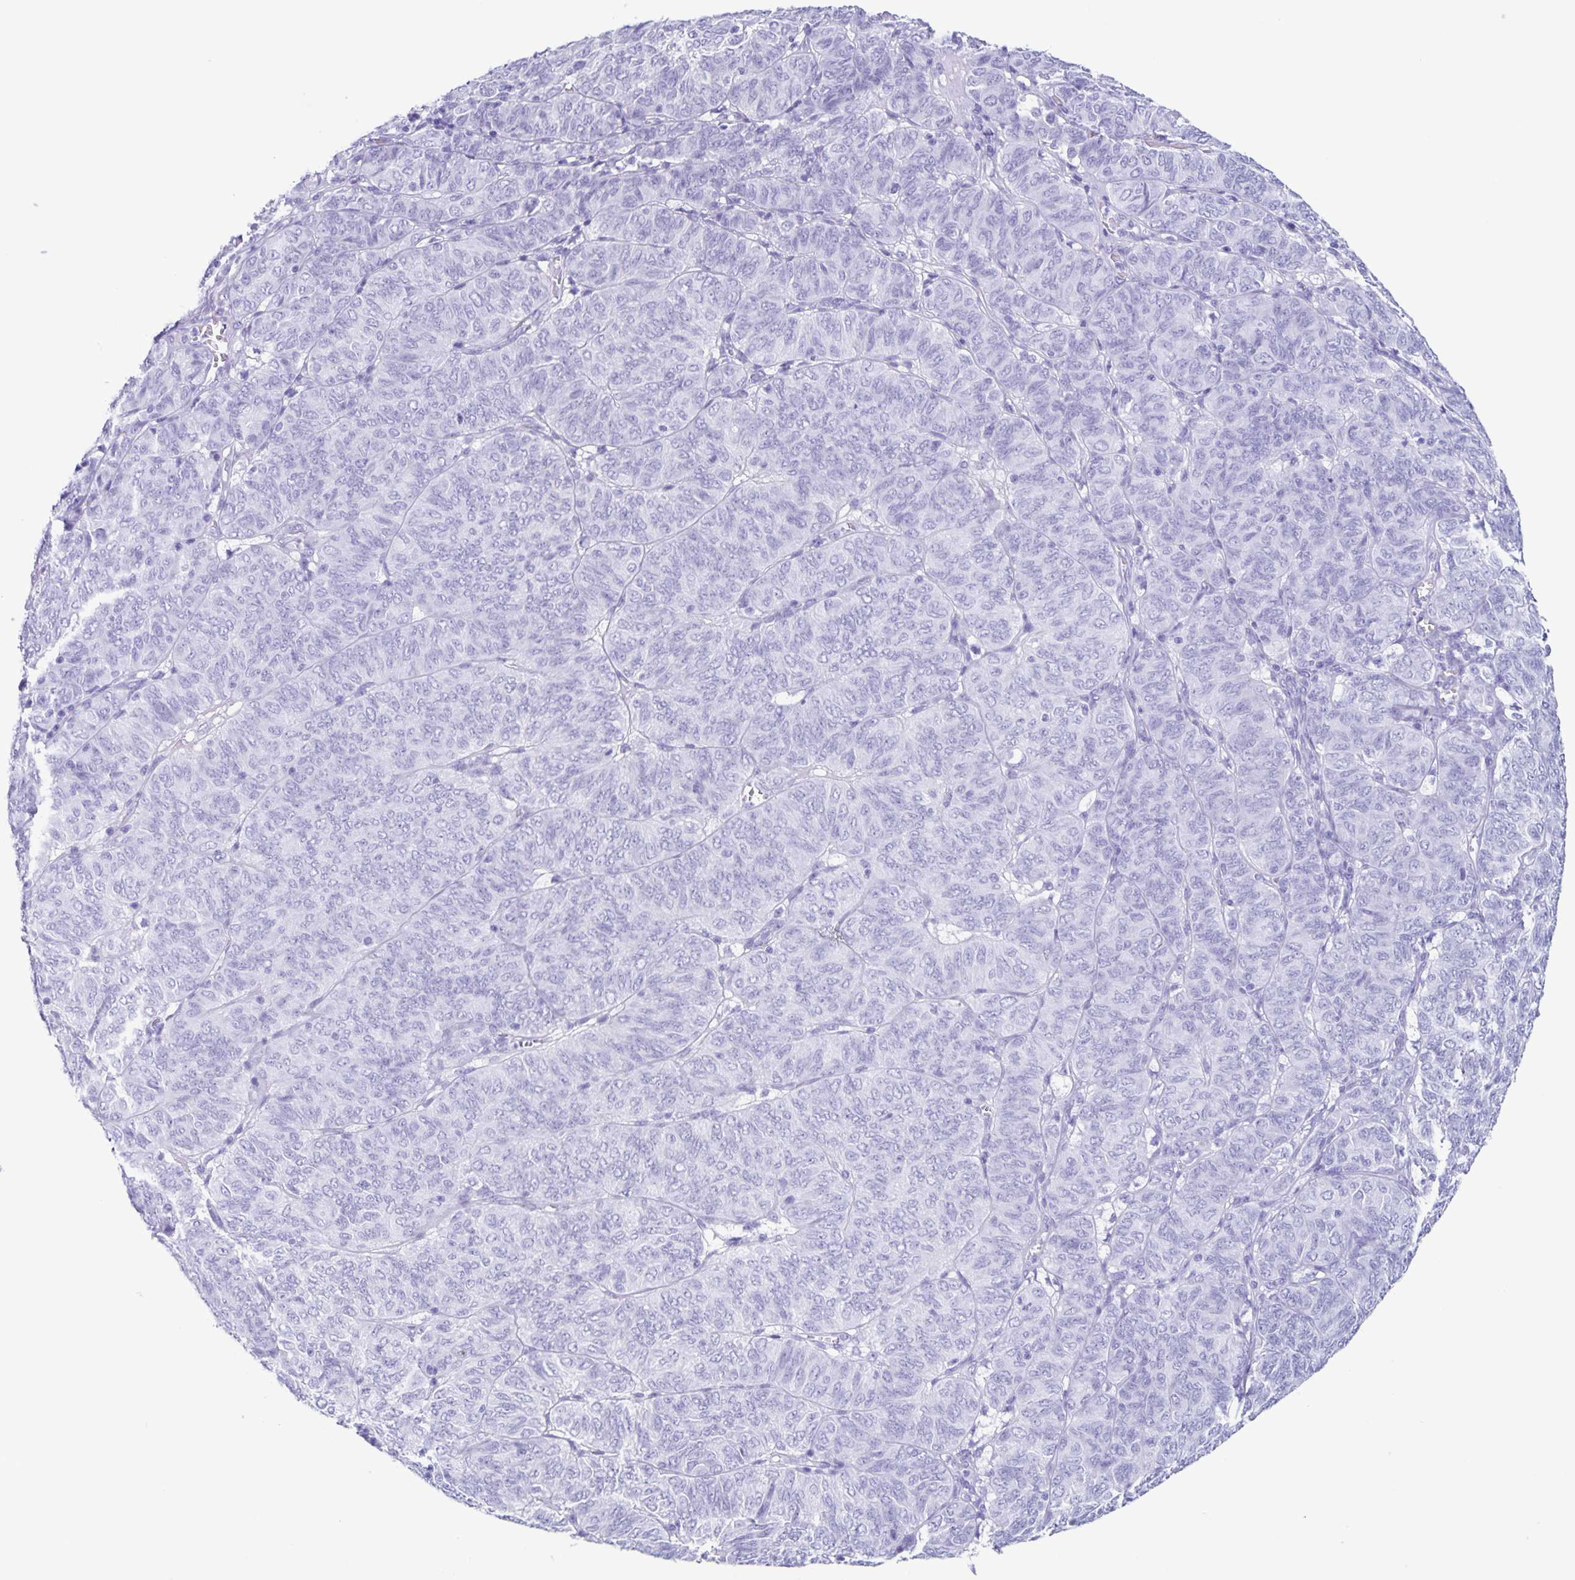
{"staining": {"intensity": "negative", "quantity": "none", "location": "none"}, "tissue": "ovarian cancer", "cell_type": "Tumor cells", "image_type": "cancer", "snomed": [{"axis": "morphology", "description": "Carcinoma, endometroid"}, {"axis": "topography", "description": "Ovary"}], "caption": "A high-resolution micrograph shows immunohistochemistry staining of ovarian cancer (endometroid carcinoma), which reveals no significant positivity in tumor cells.", "gene": "C12orf56", "patient": {"sex": "female", "age": 80}}